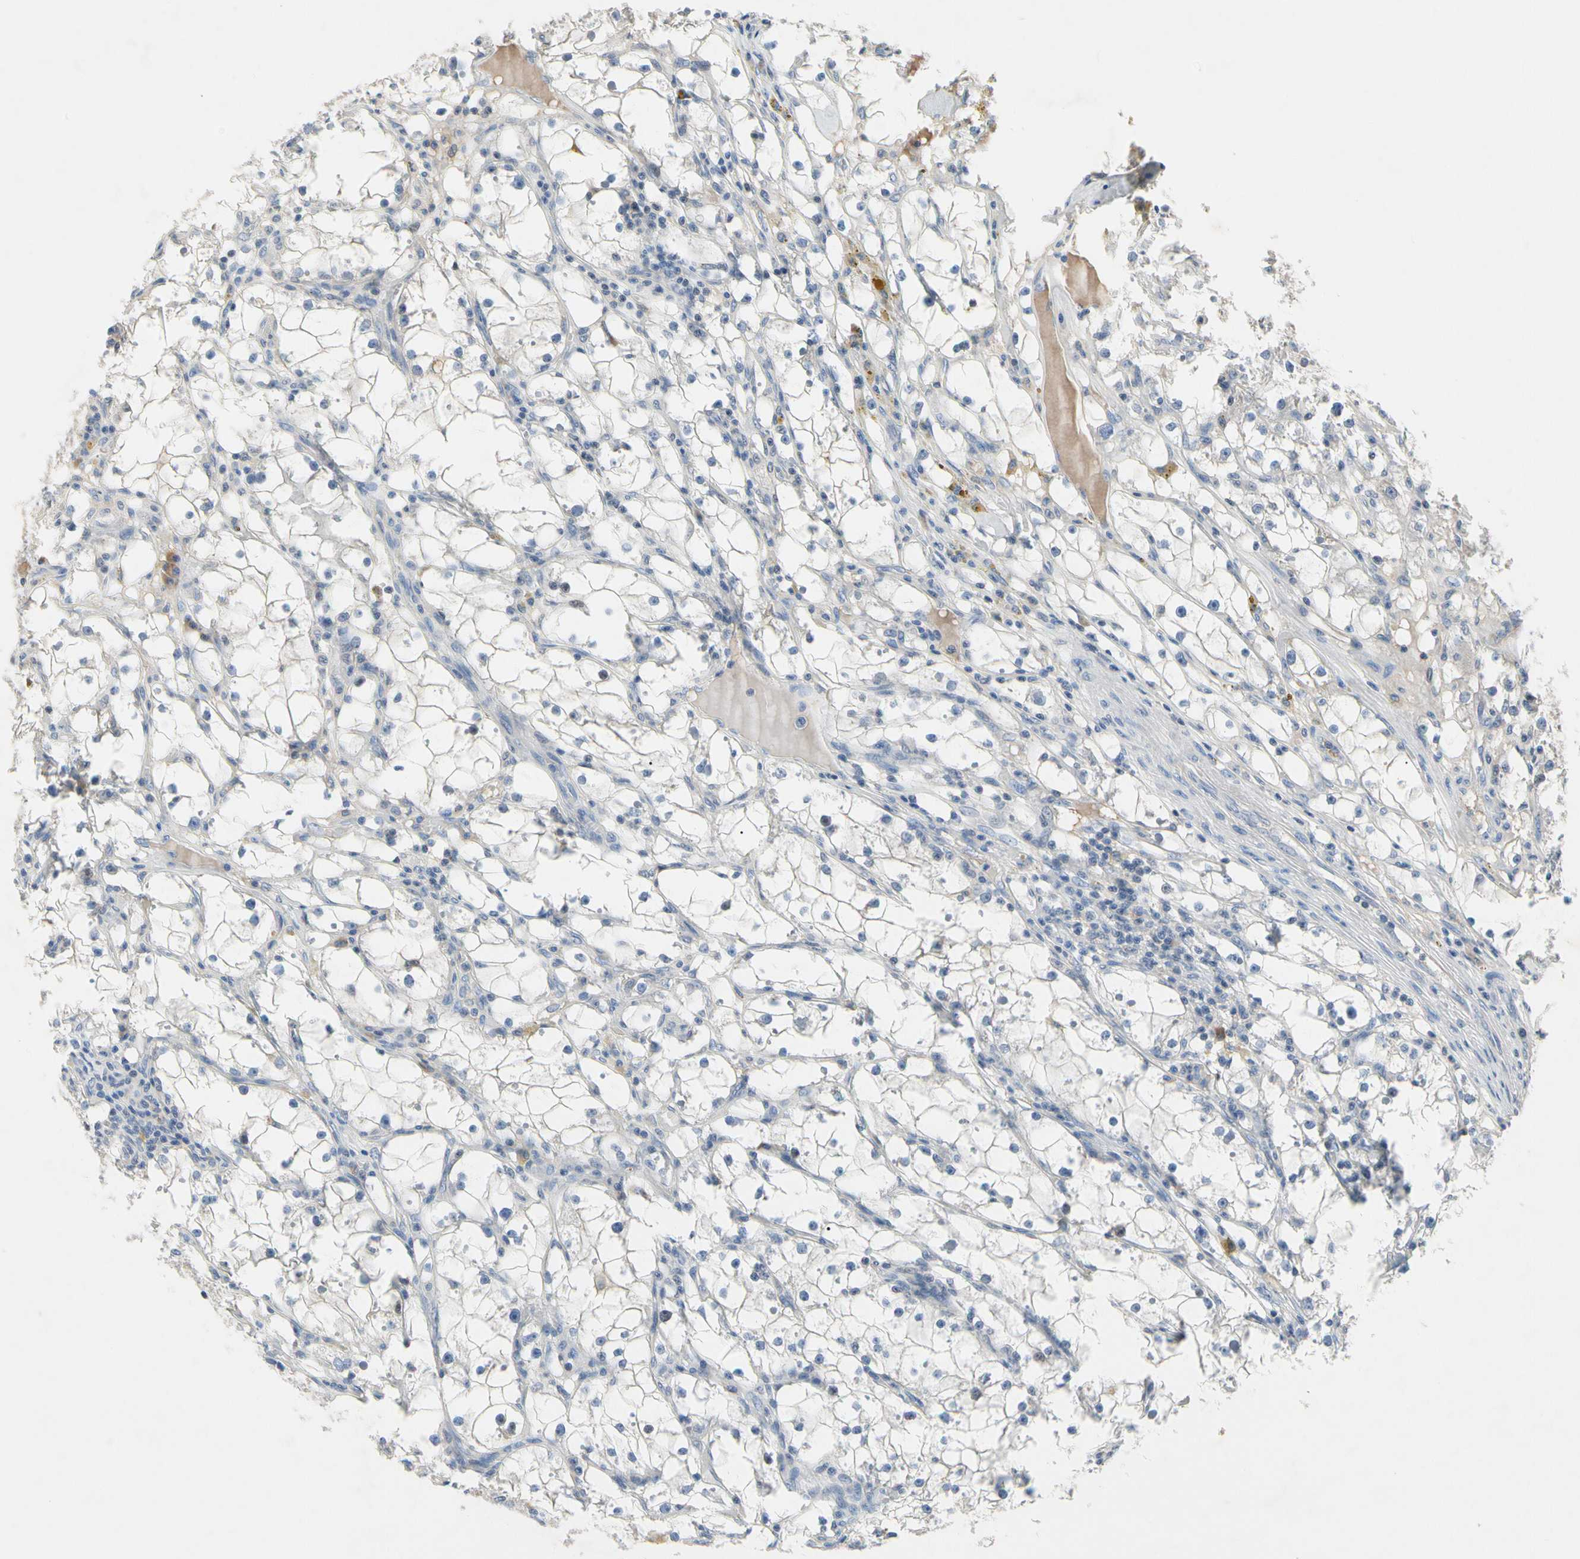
{"staining": {"intensity": "negative", "quantity": "none", "location": "none"}, "tissue": "renal cancer", "cell_type": "Tumor cells", "image_type": "cancer", "snomed": [{"axis": "morphology", "description": "Adenocarcinoma, NOS"}, {"axis": "topography", "description": "Kidney"}], "caption": "Immunohistochemical staining of human renal cancer (adenocarcinoma) exhibits no significant positivity in tumor cells.", "gene": "ECRG4", "patient": {"sex": "male", "age": 56}}